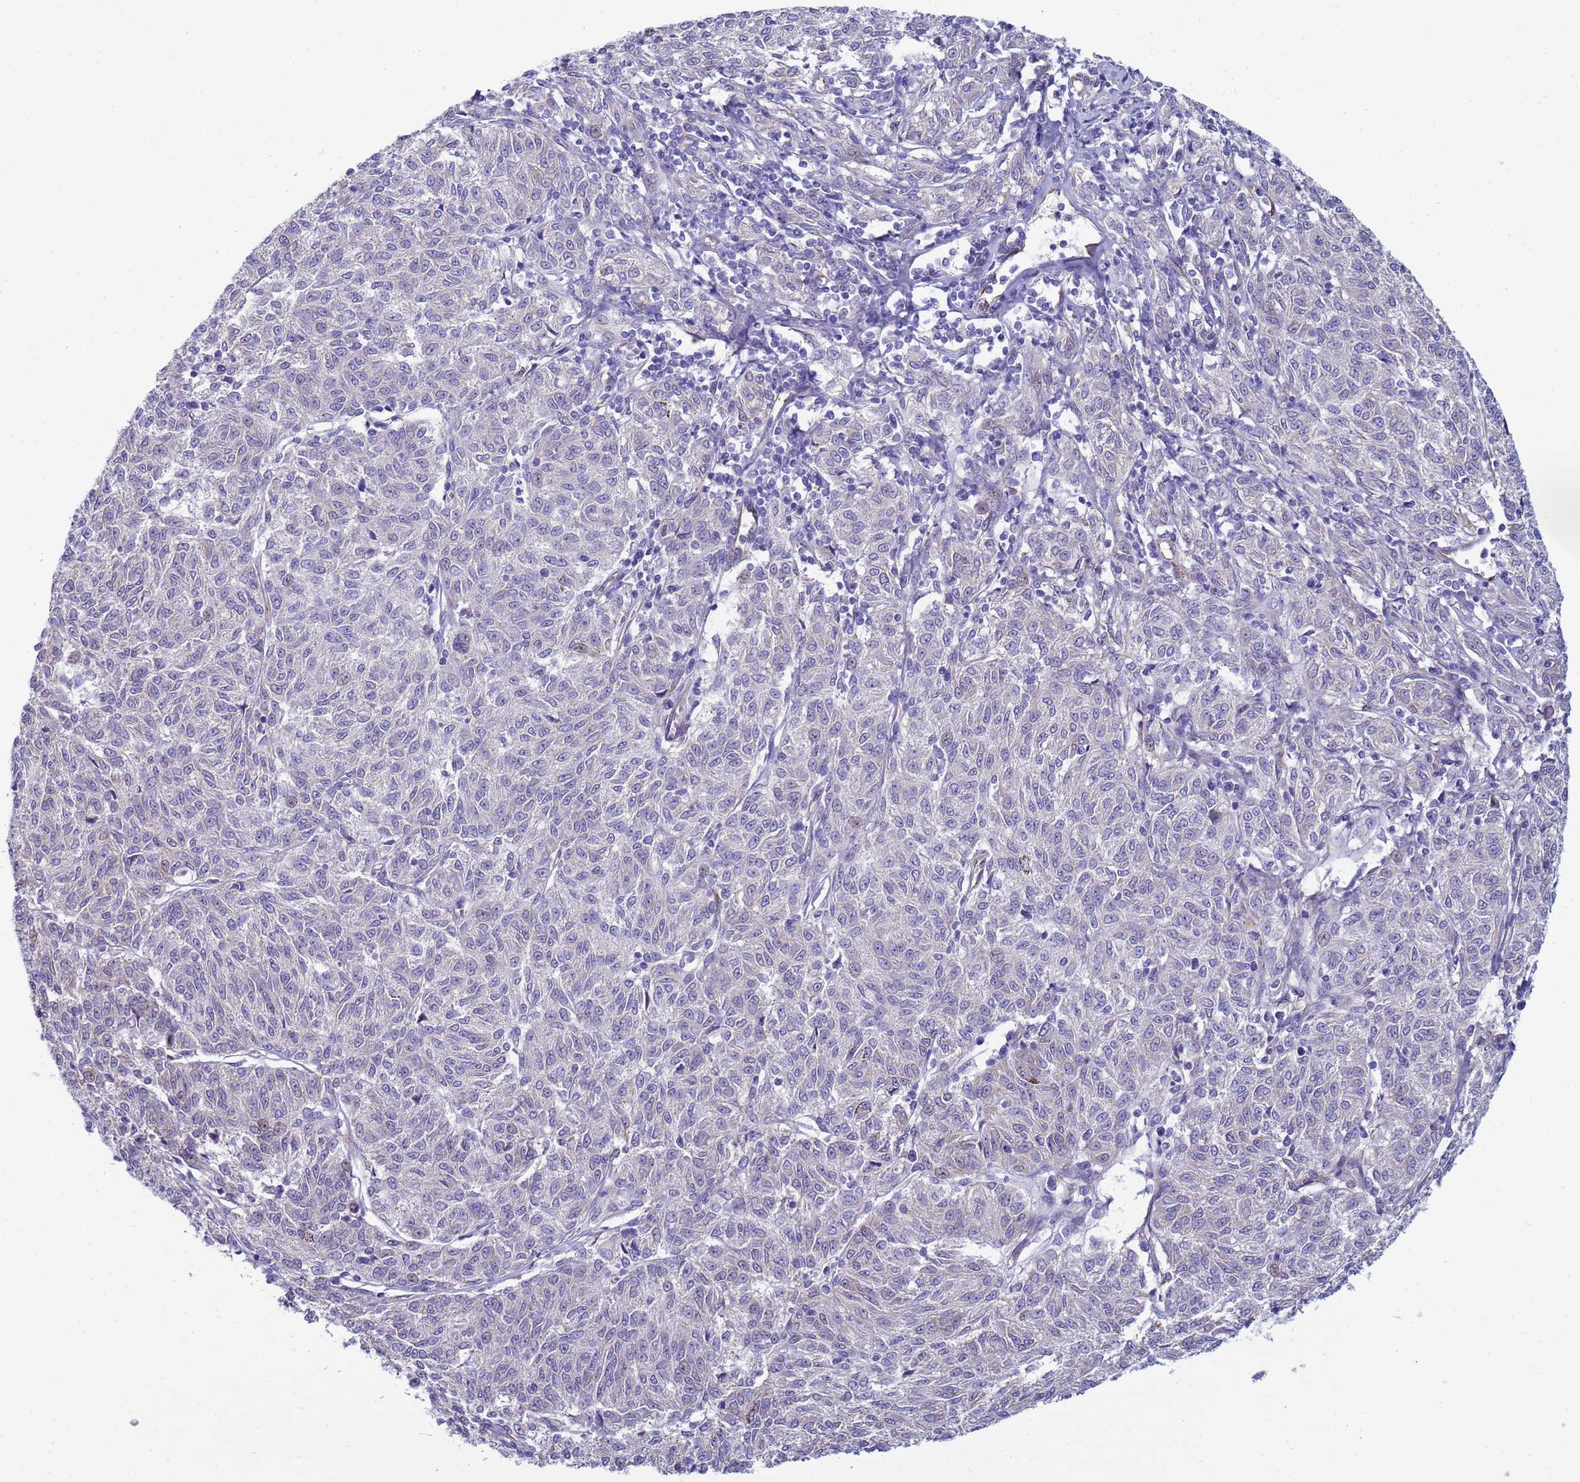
{"staining": {"intensity": "negative", "quantity": "none", "location": "none"}, "tissue": "melanoma", "cell_type": "Tumor cells", "image_type": "cancer", "snomed": [{"axis": "morphology", "description": "Malignant melanoma, NOS"}, {"axis": "topography", "description": "Skin"}], "caption": "The micrograph demonstrates no significant positivity in tumor cells of malignant melanoma.", "gene": "TRPC6", "patient": {"sex": "female", "age": 72}}